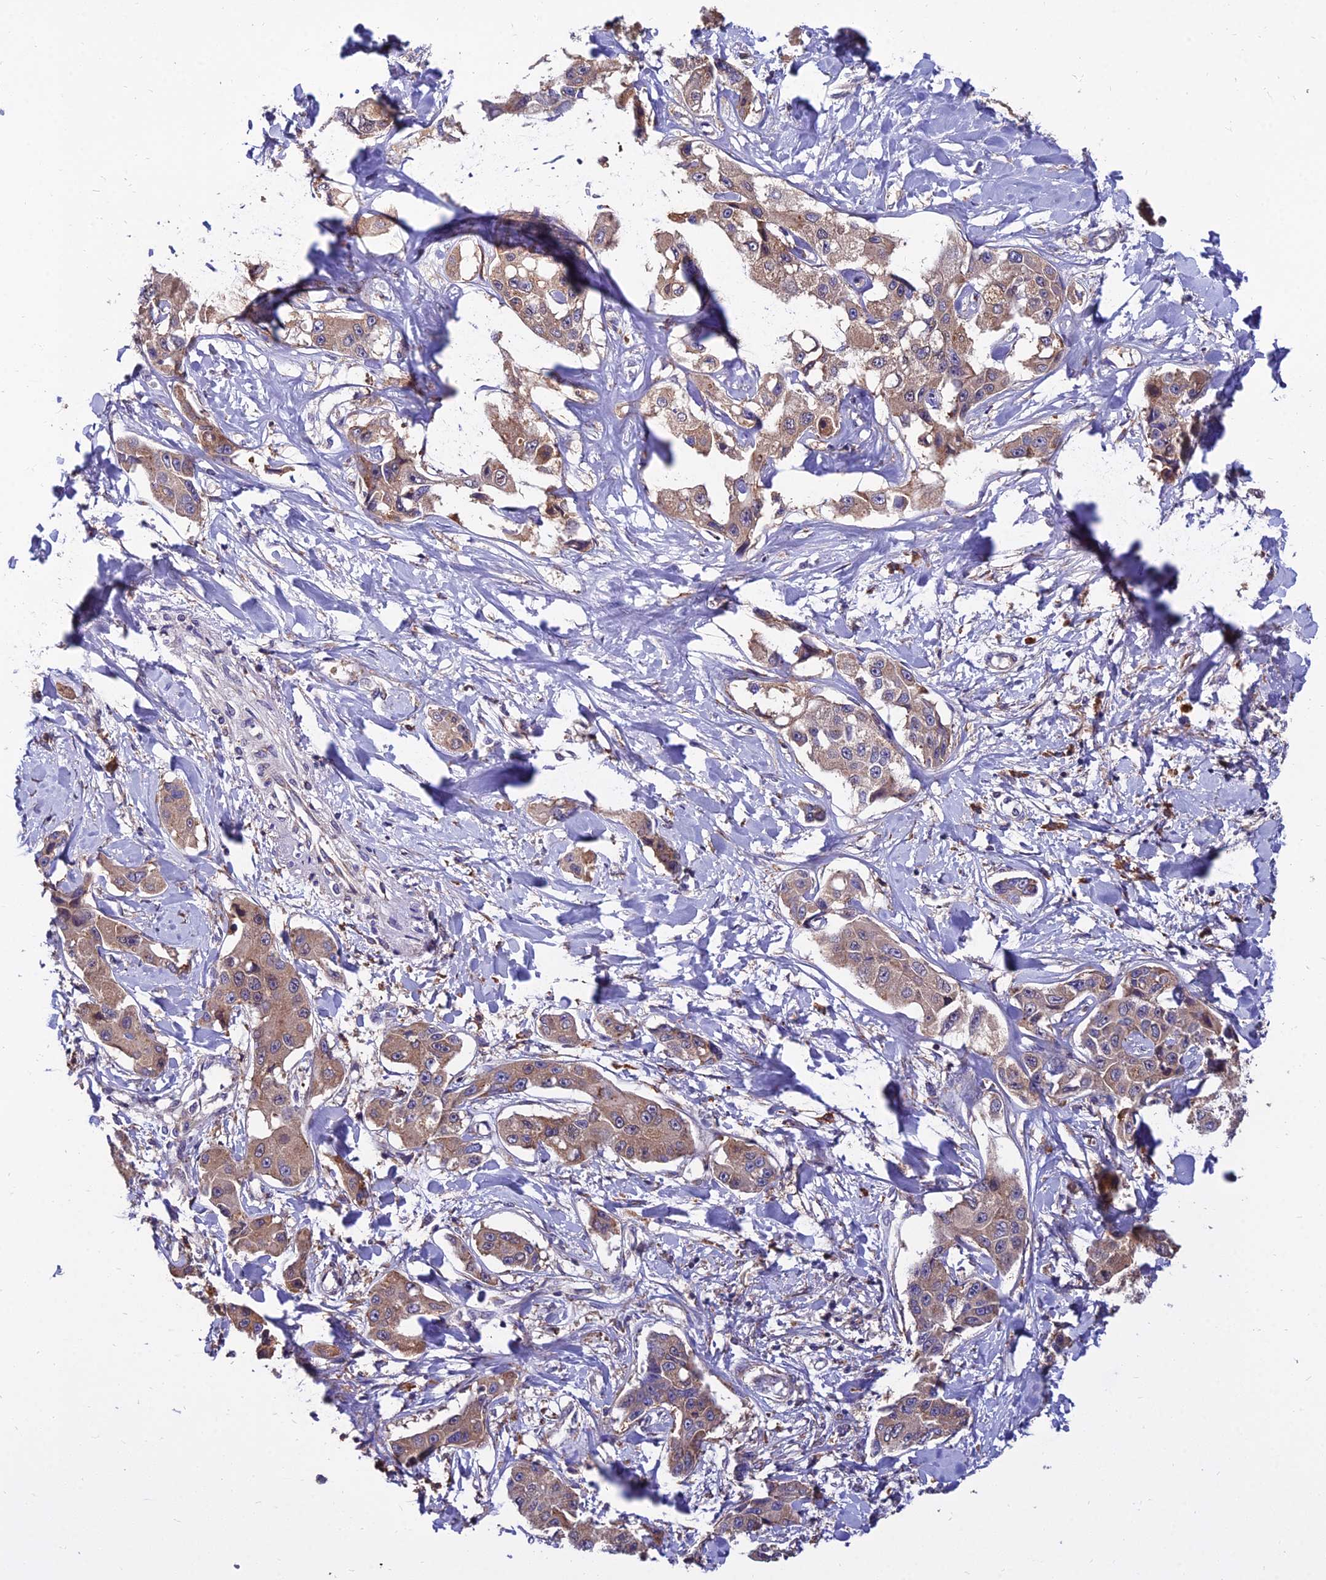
{"staining": {"intensity": "weak", "quantity": ">75%", "location": "cytoplasmic/membranous"}, "tissue": "liver cancer", "cell_type": "Tumor cells", "image_type": "cancer", "snomed": [{"axis": "morphology", "description": "Cholangiocarcinoma"}, {"axis": "topography", "description": "Liver"}], "caption": "Immunohistochemistry (DAB (3,3'-diaminobenzidine)) staining of human liver cancer demonstrates weak cytoplasmic/membranous protein staining in about >75% of tumor cells.", "gene": "UMAD1", "patient": {"sex": "male", "age": 59}}